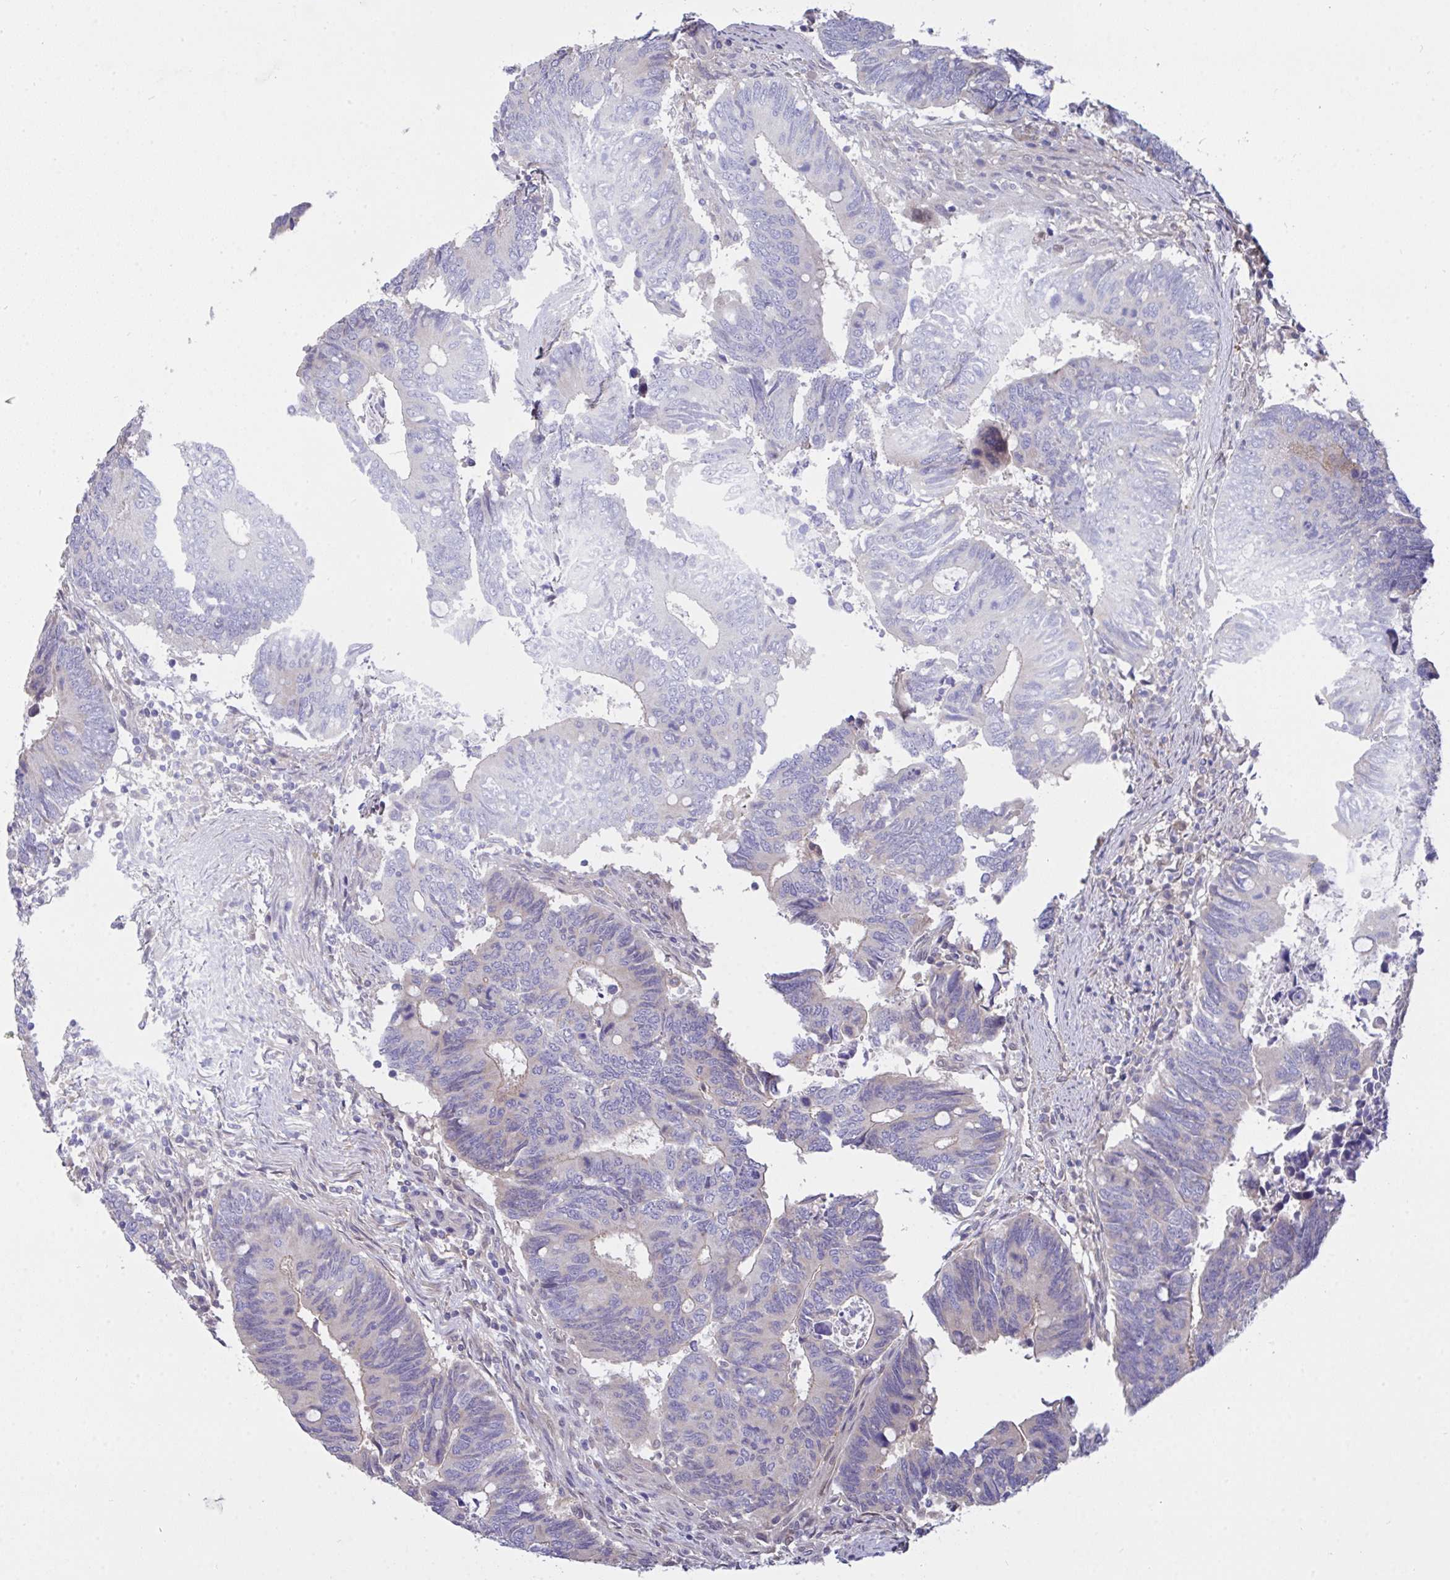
{"staining": {"intensity": "negative", "quantity": "none", "location": "none"}, "tissue": "colorectal cancer", "cell_type": "Tumor cells", "image_type": "cancer", "snomed": [{"axis": "morphology", "description": "Adenocarcinoma, NOS"}, {"axis": "topography", "description": "Colon"}], "caption": "Tumor cells are negative for protein expression in human adenocarcinoma (colorectal).", "gene": "L3HYPDH", "patient": {"sex": "male", "age": 87}}